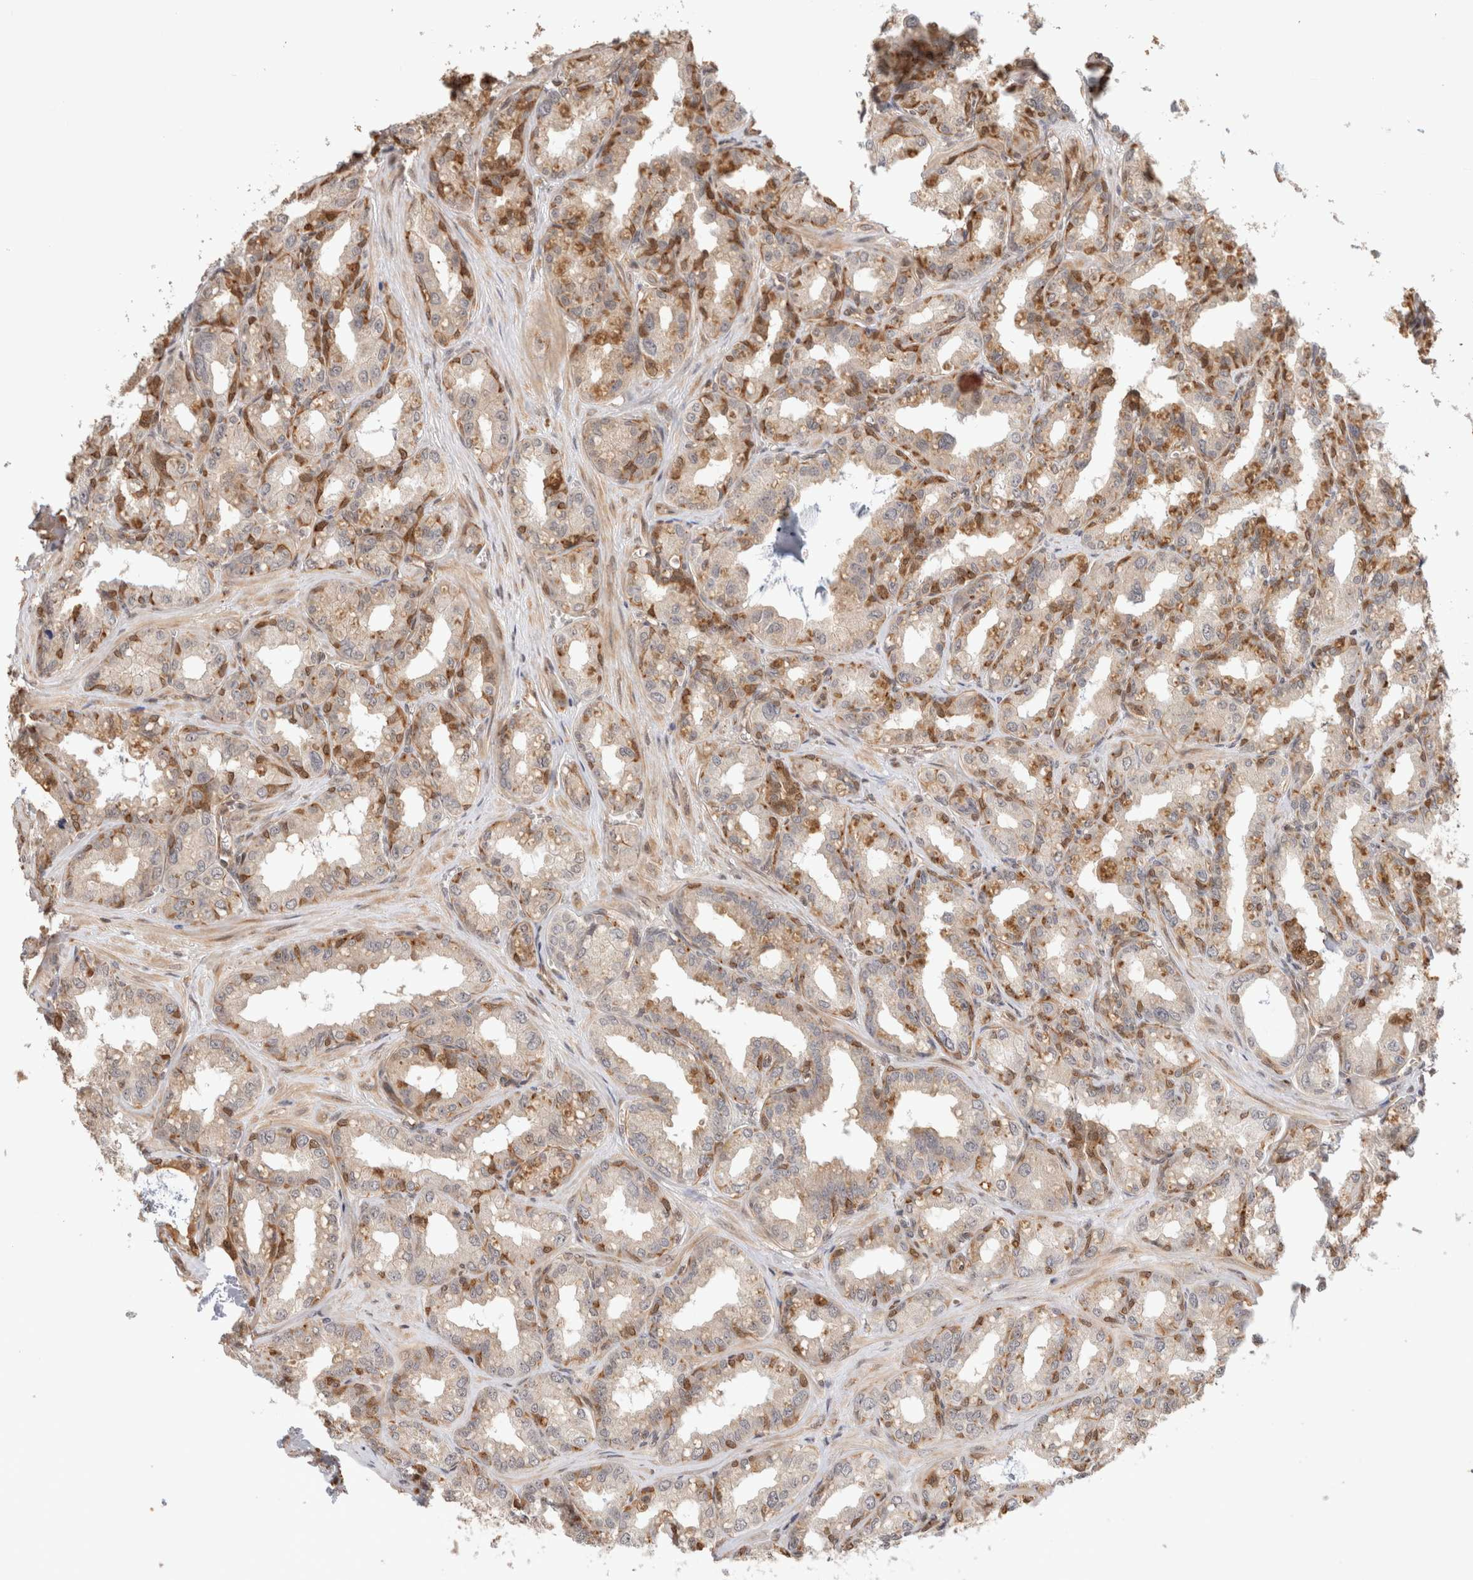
{"staining": {"intensity": "moderate", "quantity": "25%-75%", "location": "cytoplasmic/membranous"}, "tissue": "seminal vesicle", "cell_type": "Glandular cells", "image_type": "normal", "snomed": [{"axis": "morphology", "description": "Normal tissue, NOS"}, {"axis": "topography", "description": "Prostate"}, {"axis": "topography", "description": "Seminal veicle"}], "caption": "IHC of benign seminal vesicle exhibits medium levels of moderate cytoplasmic/membranous expression in approximately 25%-75% of glandular cells. The protein is shown in brown color, while the nuclei are stained blue.", "gene": "OTUD6B", "patient": {"sex": "male", "age": 51}}